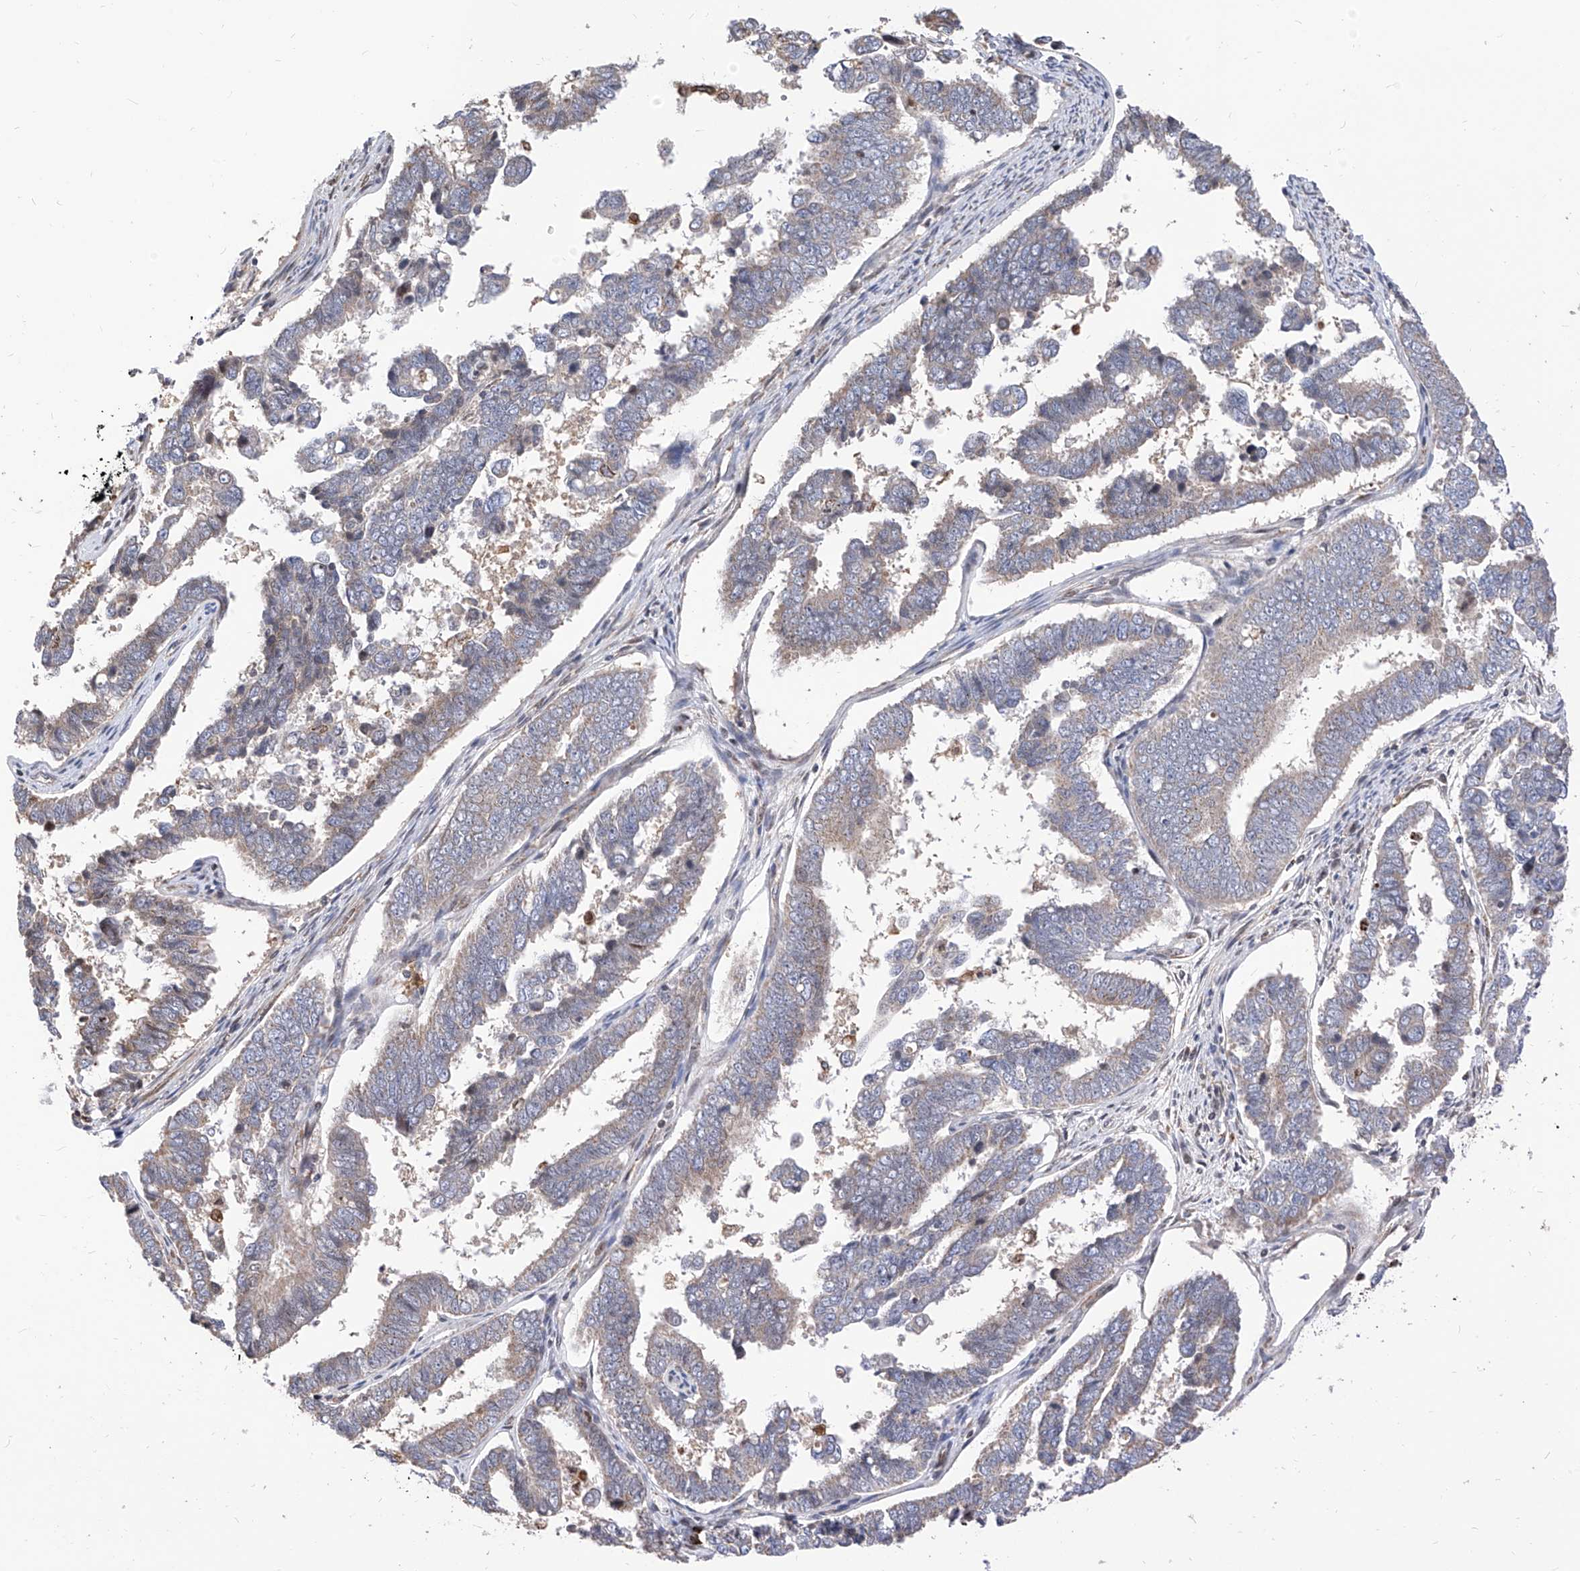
{"staining": {"intensity": "weak", "quantity": "25%-75%", "location": "cytoplasmic/membranous"}, "tissue": "endometrial cancer", "cell_type": "Tumor cells", "image_type": "cancer", "snomed": [{"axis": "morphology", "description": "Adenocarcinoma, NOS"}, {"axis": "topography", "description": "Endometrium"}], "caption": "Tumor cells exhibit weak cytoplasmic/membranous positivity in approximately 25%-75% of cells in adenocarcinoma (endometrial).", "gene": "TTLL8", "patient": {"sex": "female", "age": 75}}